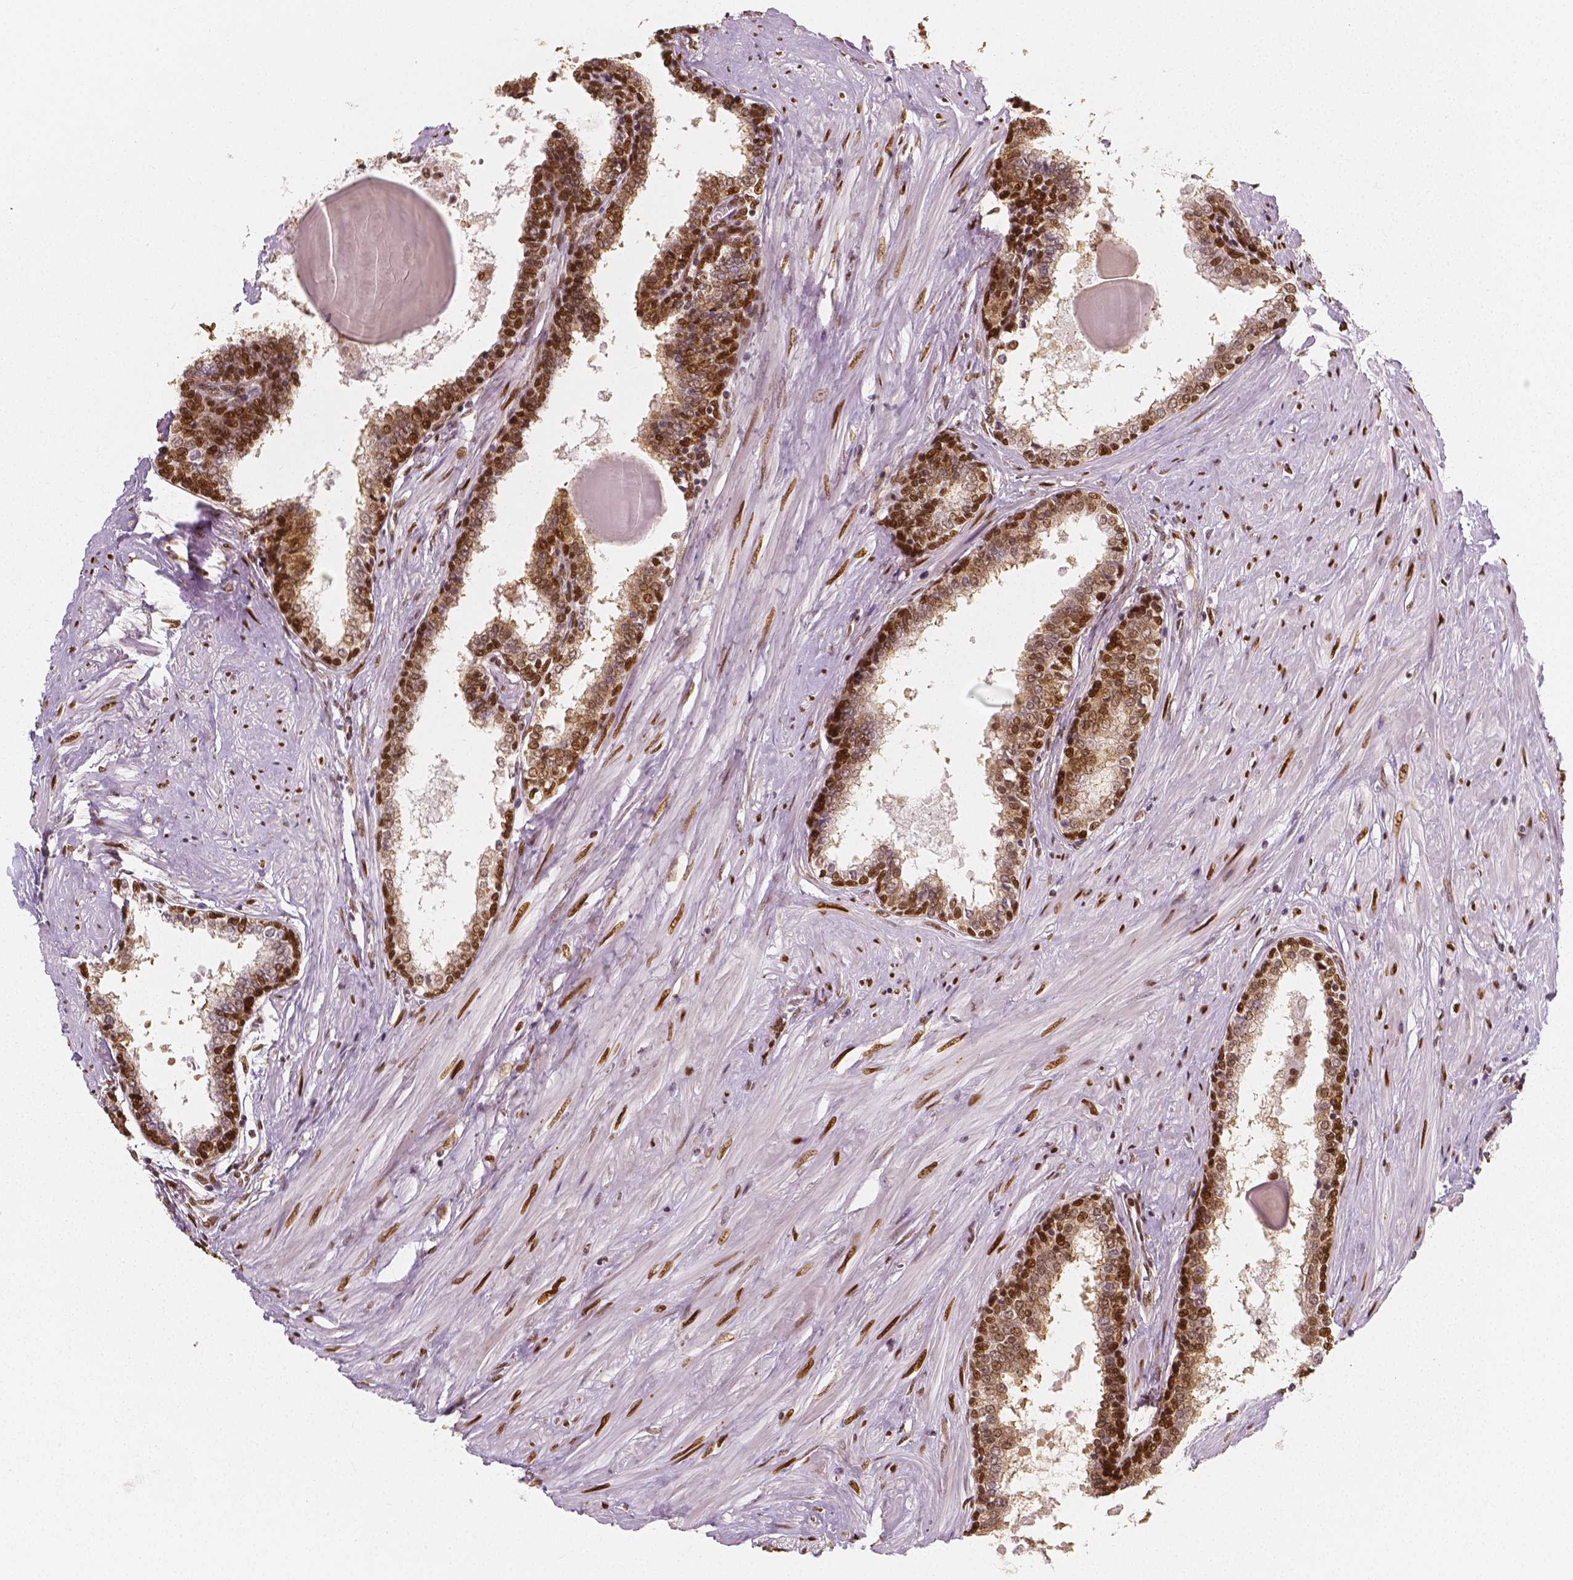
{"staining": {"intensity": "strong", "quantity": ">75%", "location": "nuclear"}, "tissue": "prostate", "cell_type": "Glandular cells", "image_type": "normal", "snomed": [{"axis": "morphology", "description": "Normal tissue, NOS"}, {"axis": "topography", "description": "Prostate"}], "caption": "This image exhibits normal prostate stained with immunohistochemistry to label a protein in brown. The nuclear of glandular cells show strong positivity for the protein. Nuclei are counter-stained blue.", "gene": "NUCKS1", "patient": {"sex": "male", "age": 55}}